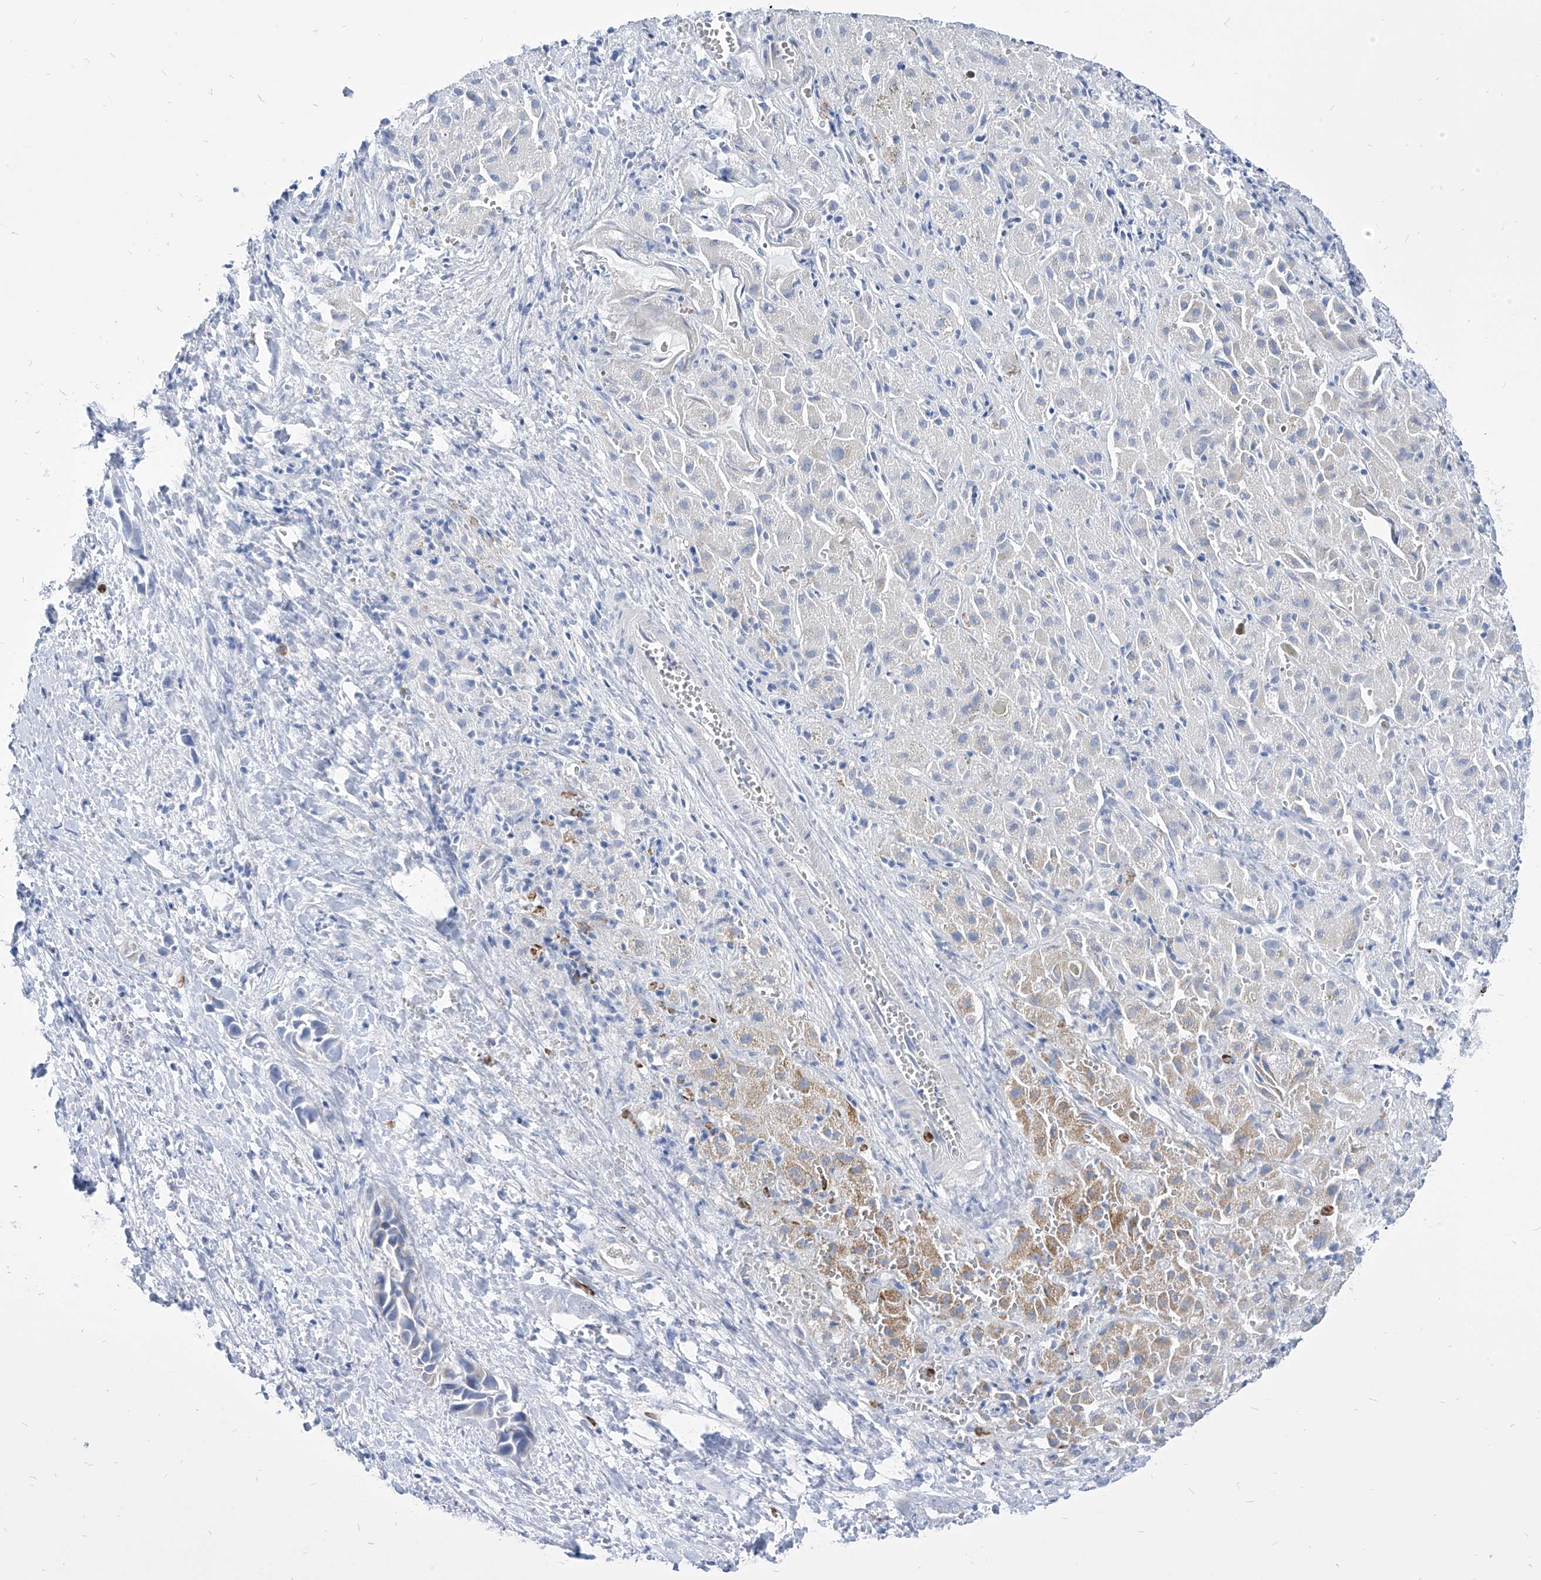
{"staining": {"intensity": "negative", "quantity": "none", "location": "none"}, "tissue": "liver cancer", "cell_type": "Tumor cells", "image_type": "cancer", "snomed": [{"axis": "morphology", "description": "Cholangiocarcinoma"}, {"axis": "topography", "description": "Liver"}], "caption": "A high-resolution photomicrograph shows IHC staining of liver cancer (cholangiocarcinoma), which shows no significant staining in tumor cells.", "gene": "COQ3", "patient": {"sex": "female", "age": 52}}